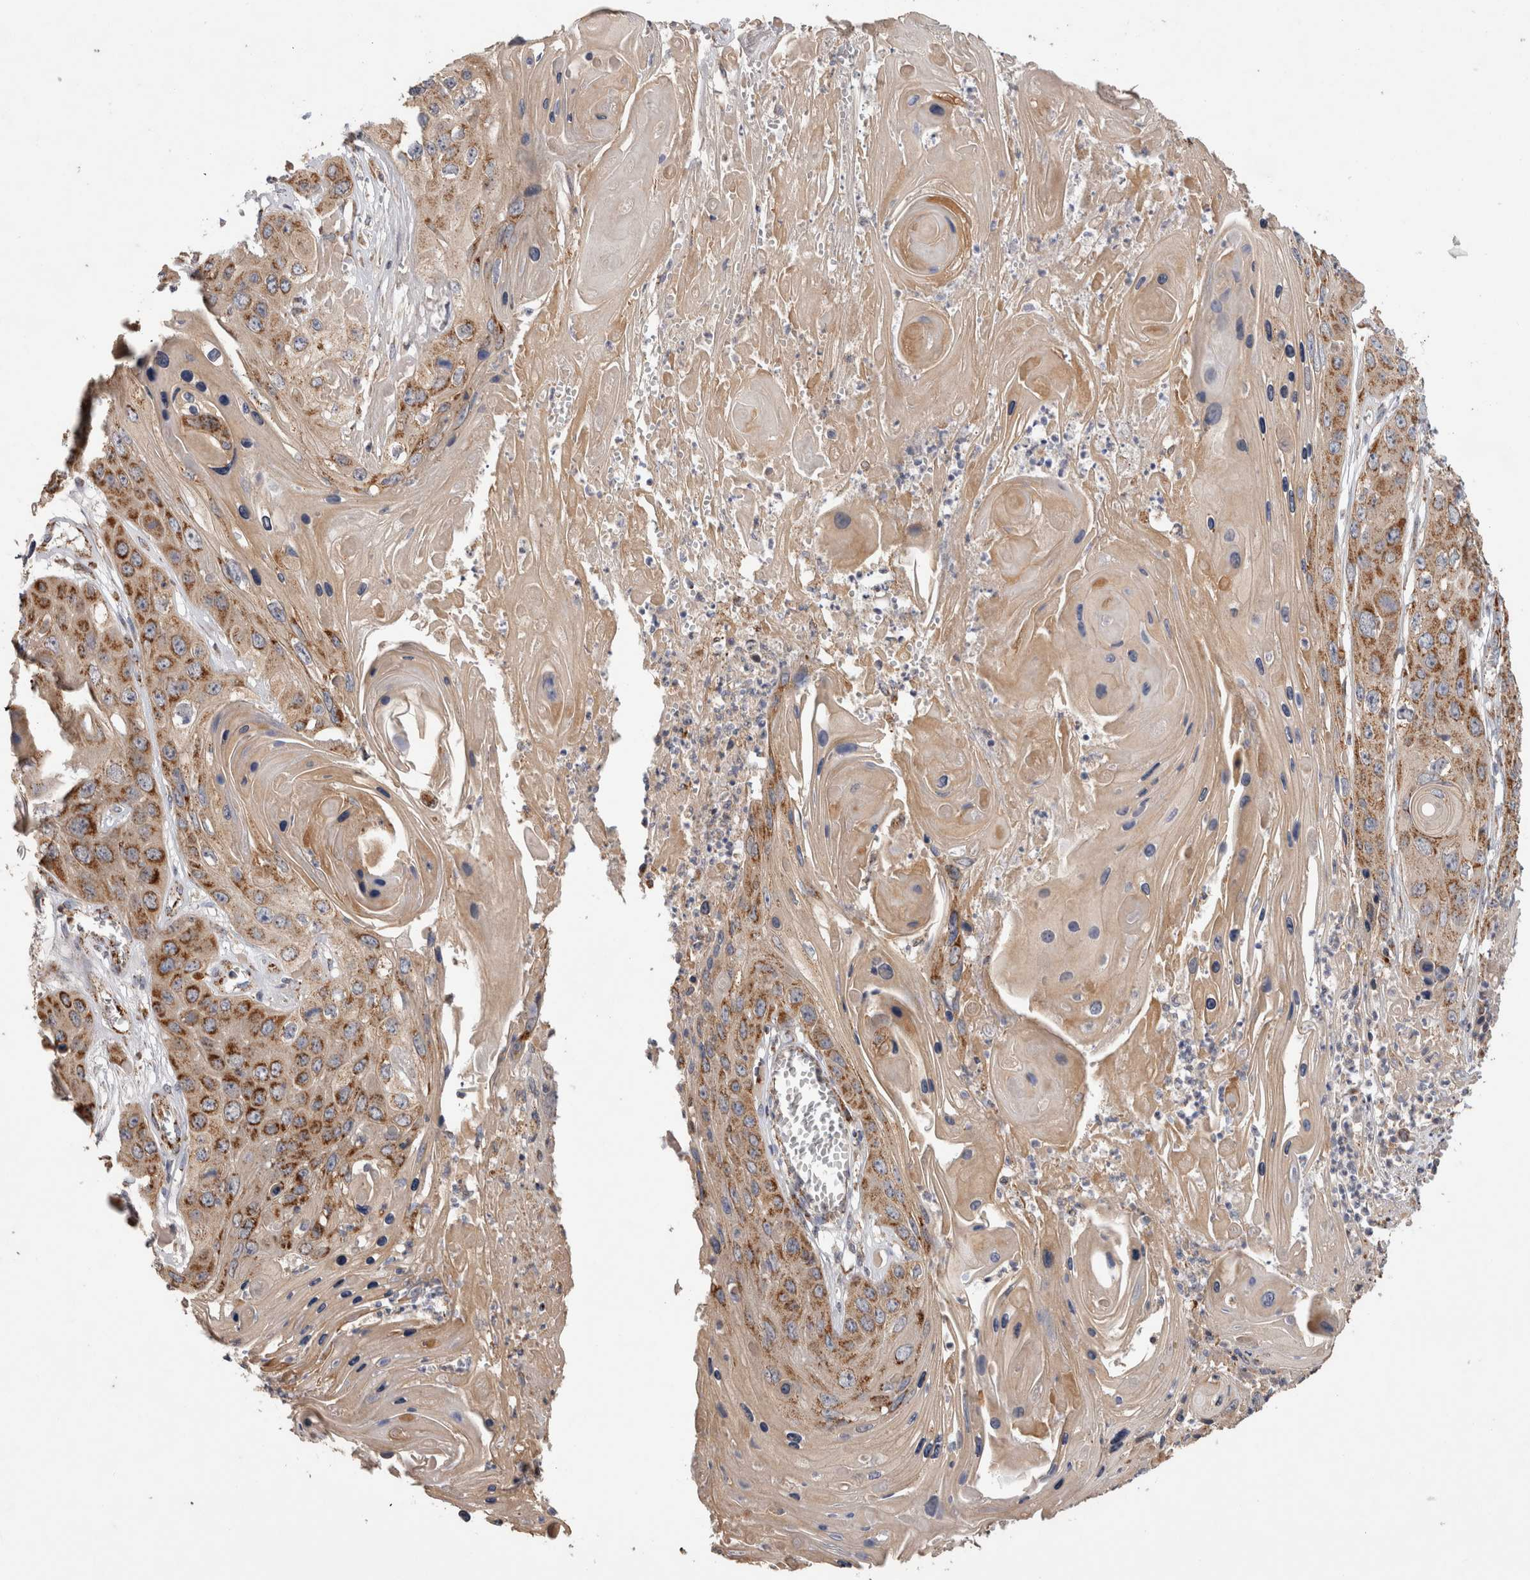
{"staining": {"intensity": "moderate", "quantity": ">75%", "location": "cytoplasmic/membranous"}, "tissue": "skin cancer", "cell_type": "Tumor cells", "image_type": "cancer", "snomed": [{"axis": "morphology", "description": "Squamous cell carcinoma, NOS"}, {"axis": "topography", "description": "Skin"}], "caption": "High-power microscopy captured an immunohistochemistry histopathology image of skin cancer (squamous cell carcinoma), revealing moderate cytoplasmic/membranous staining in about >75% of tumor cells.", "gene": "IARS2", "patient": {"sex": "male", "age": 55}}